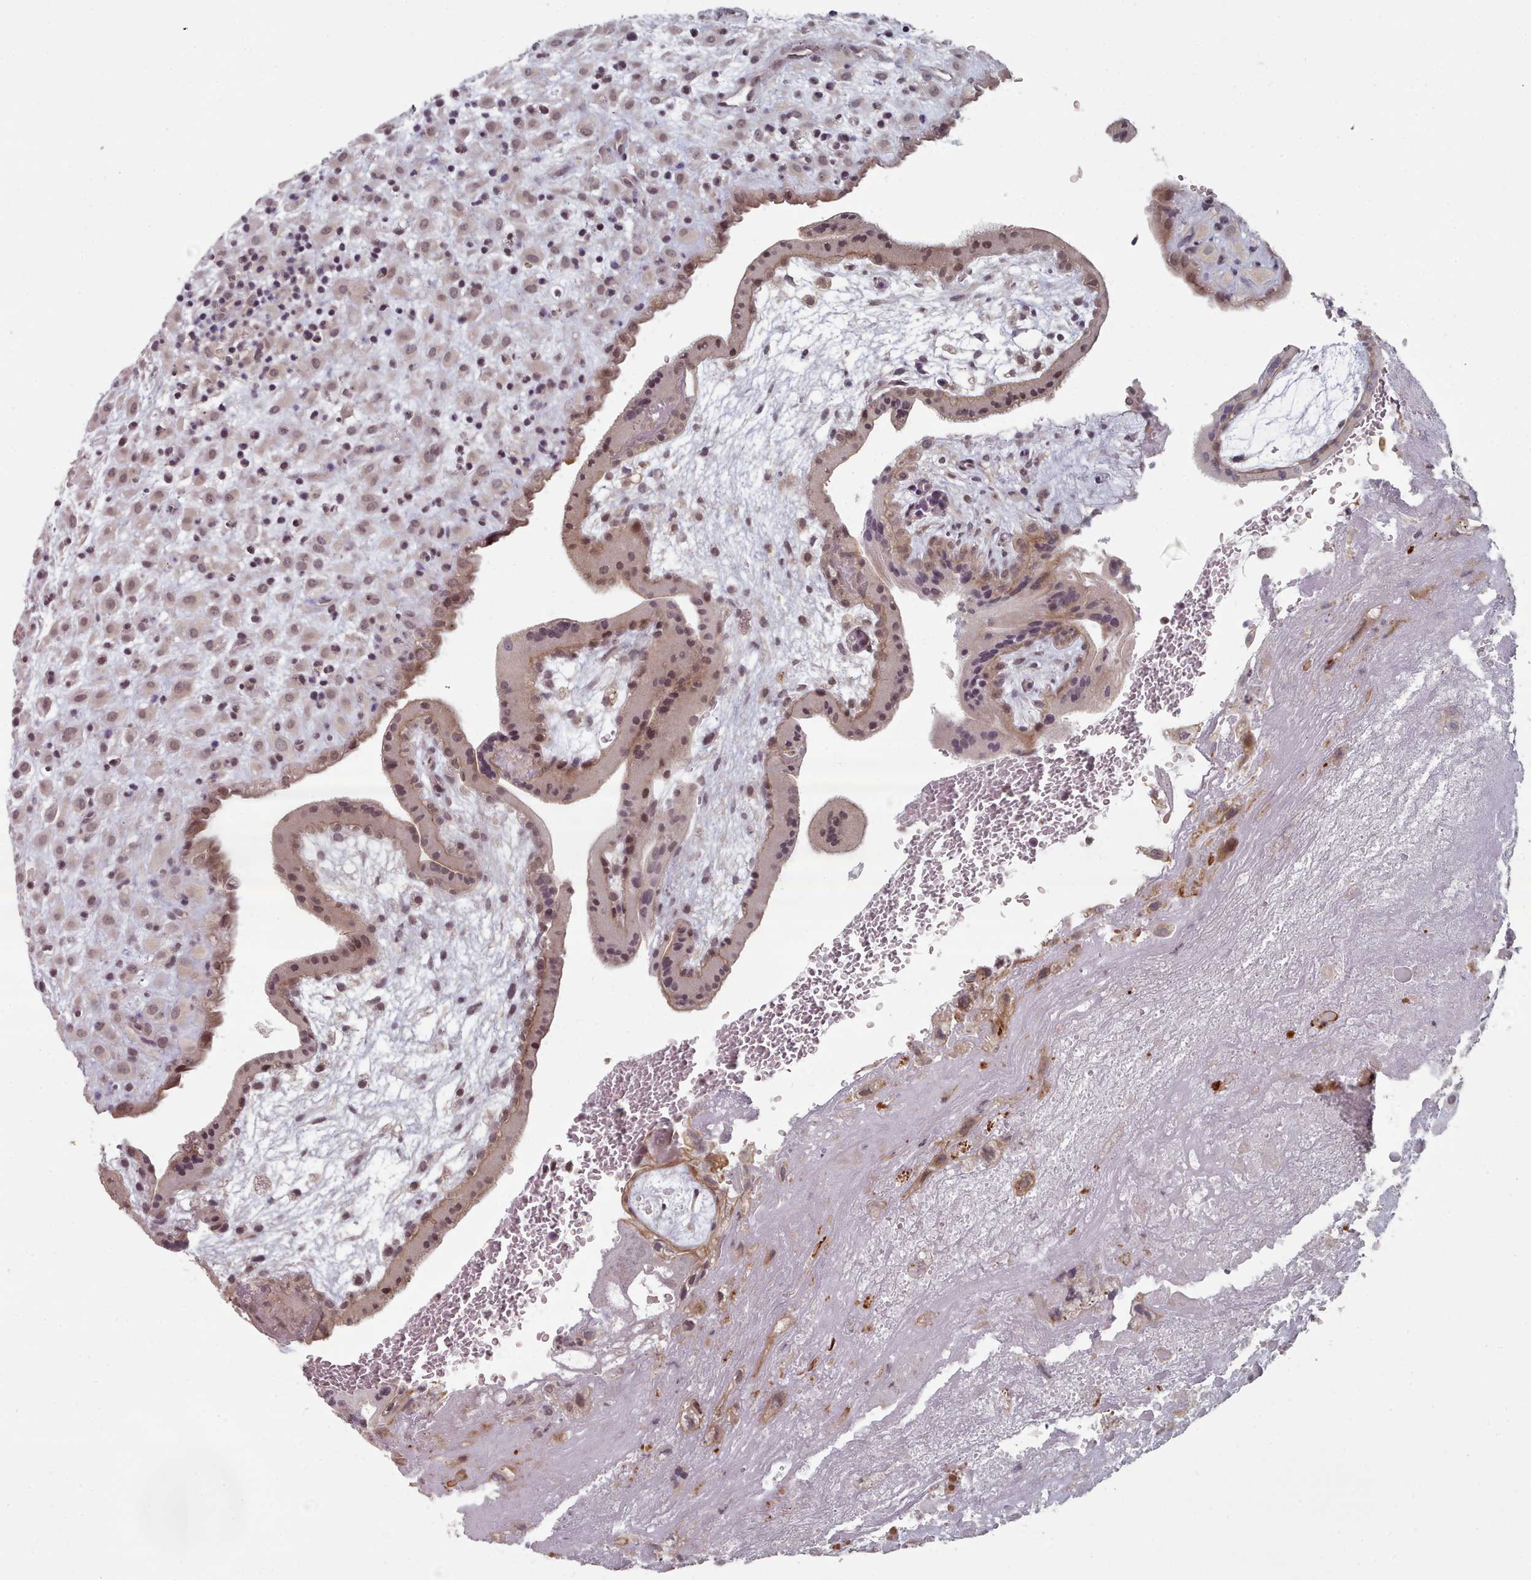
{"staining": {"intensity": "weak", "quantity": "25%-75%", "location": "nuclear"}, "tissue": "placenta", "cell_type": "Trophoblastic cells", "image_type": "normal", "snomed": [{"axis": "morphology", "description": "Normal tissue, NOS"}, {"axis": "topography", "description": "Placenta"}], "caption": "A low amount of weak nuclear staining is identified in approximately 25%-75% of trophoblastic cells in normal placenta. (brown staining indicates protein expression, while blue staining denotes nuclei).", "gene": "HYAL3", "patient": {"sex": "female", "age": 35}}